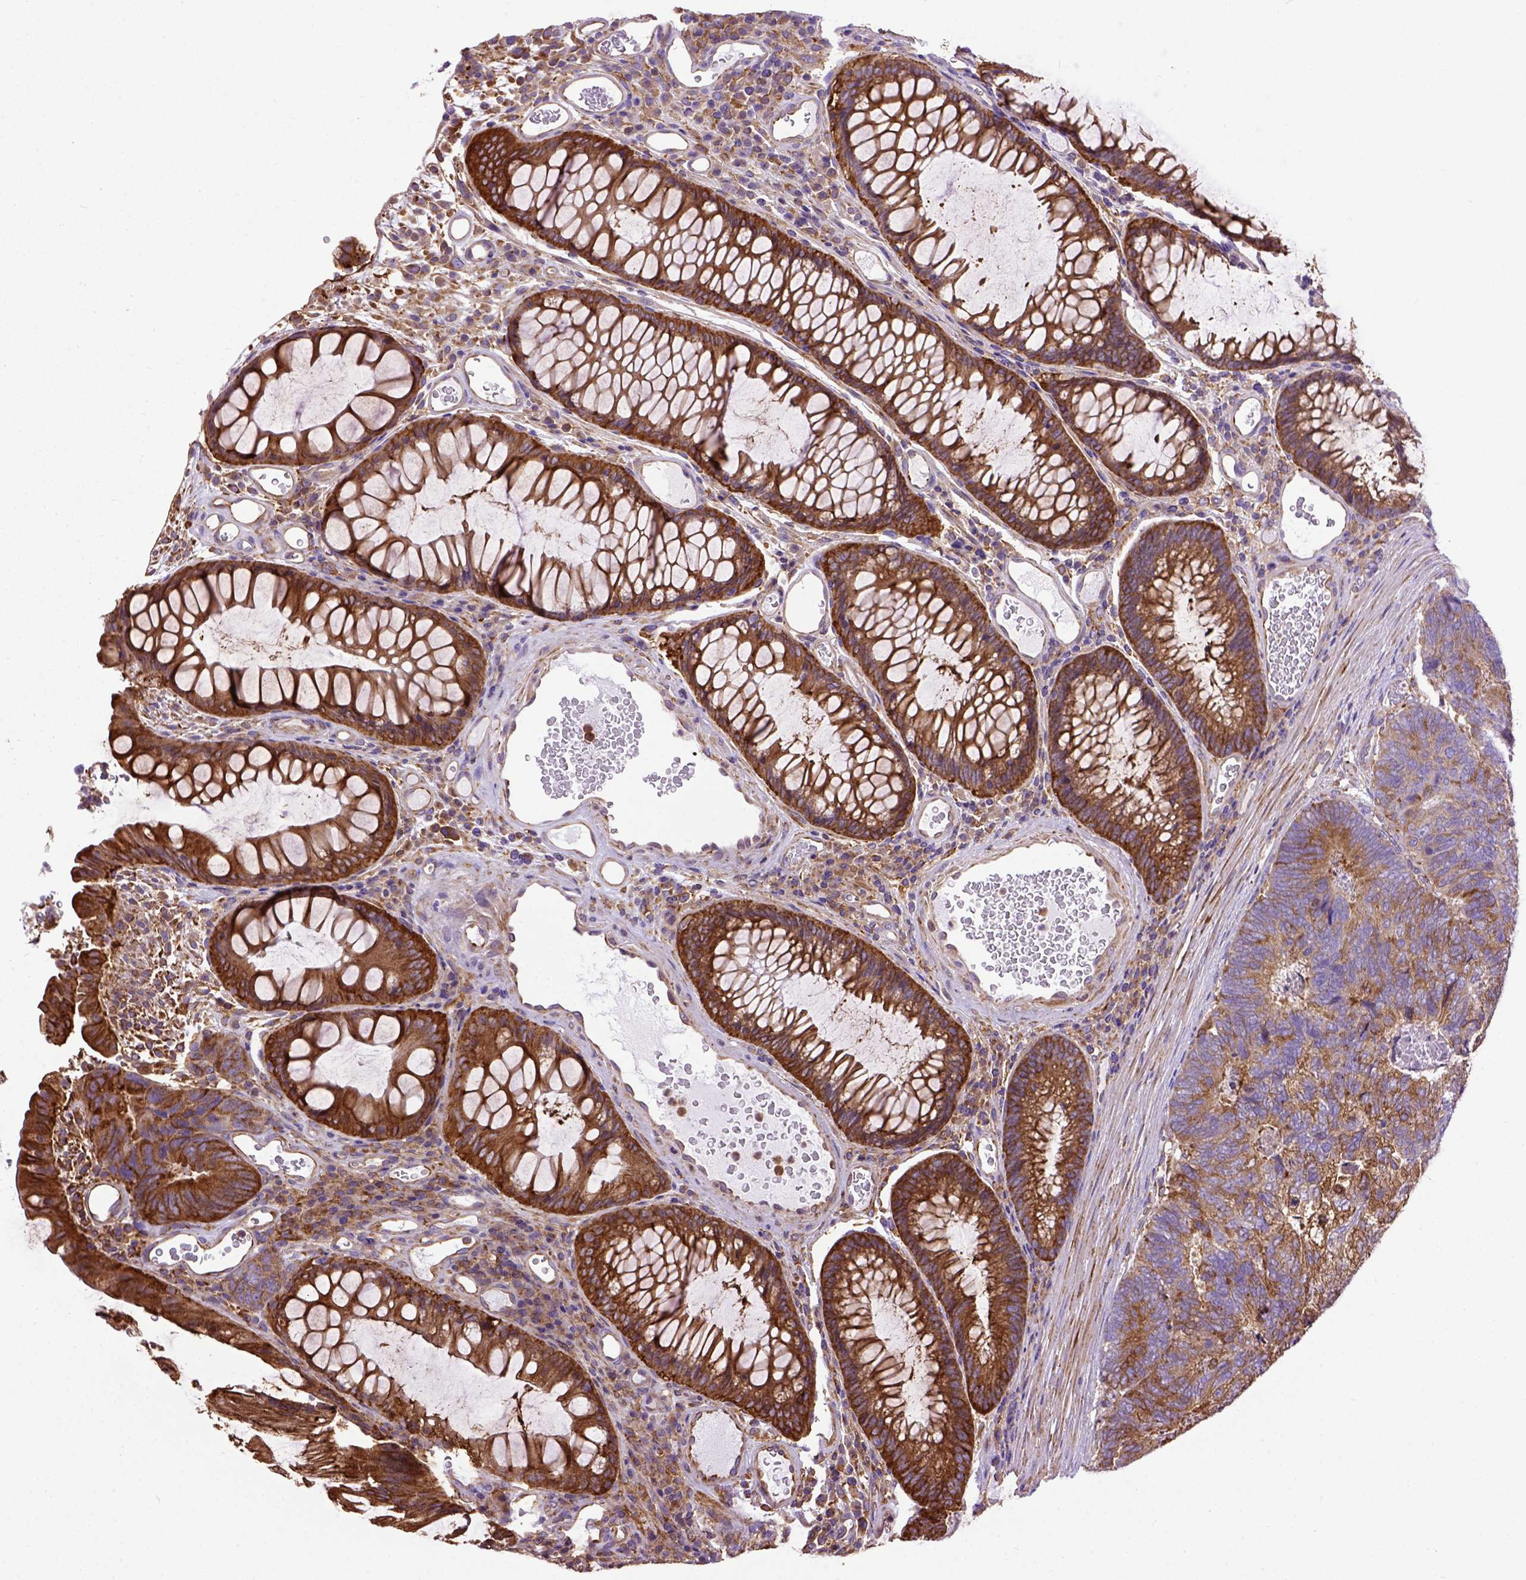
{"staining": {"intensity": "moderate", "quantity": ">75%", "location": "cytoplasmic/membranous"}, "tissue": "colorectal cancer", "cell_type": "Tumor cells", "image_type": "cancer", "snomed": [{"axis": "morphology", "description": "Adenocarcinoma, NOS"}, {"axis": "topography", "description": "Colon"}], "caption": "High-magnification brightfield microscopy of adenocarcinoma (colorectal) stained with DAB (brown) and counterstained with hematoxylin (blue). tumor cells exhibit moderate cytoplasmic/membranous positivity is present in approximately>75% of cells.", "gene": "MVP", "patient": {"sex": "female", "age": 67}}